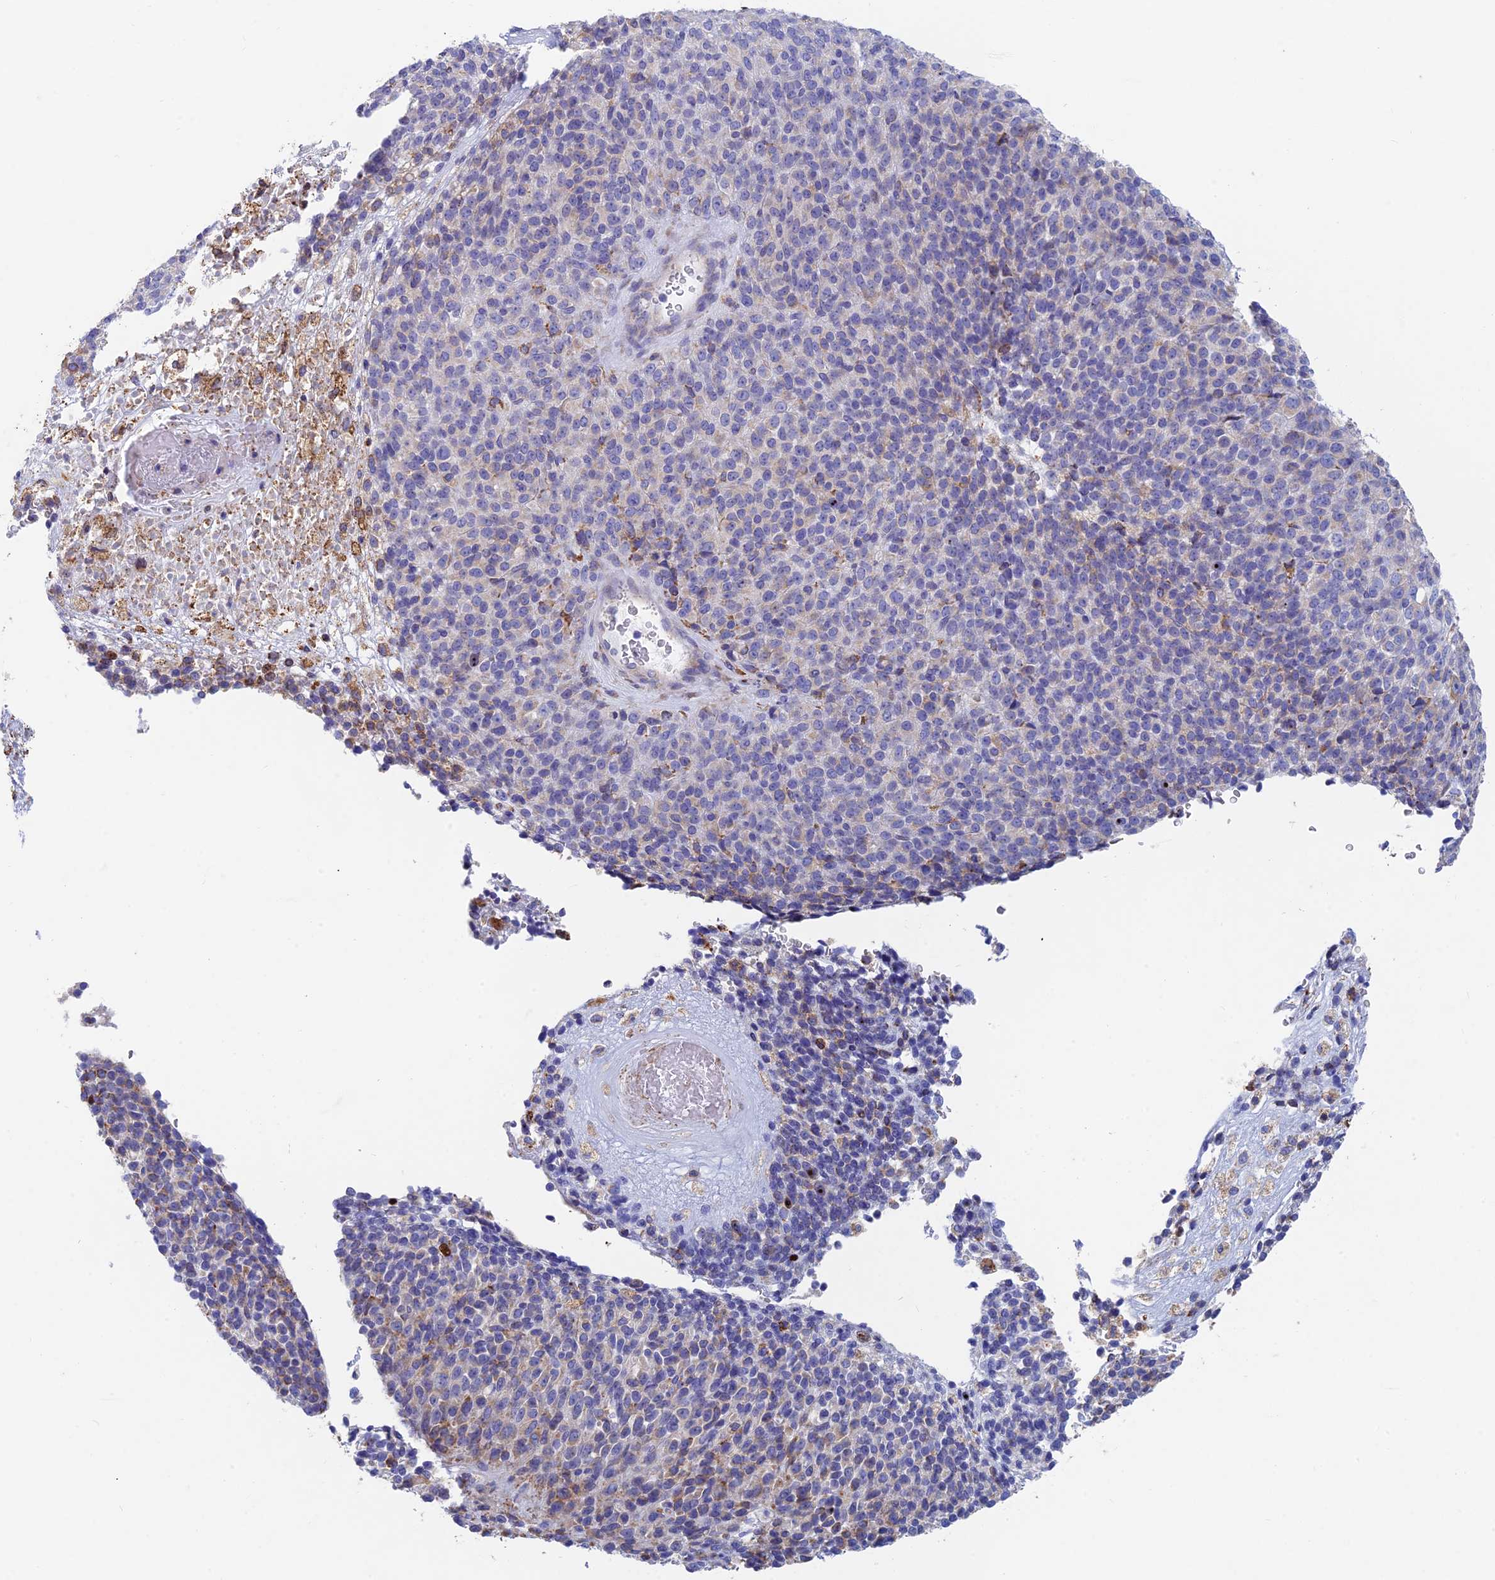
{"staining": {"intensity": "weak", "quantity": "25%-75%", "location": "cytoplasmic/membranous"}, "tissue": "melanoma", "cell_type": "Tumor cells", "image_type": "cancer", "snomed": [{"axis": "morphology", "description": "Malignant melanoma, Metastatic site"}, {"axis": "topography", "description": "Brain"}], "caption": "Malignant melanoma (metastatic site) stained with a protein marker demonstrates weak staining in tumor cells.", "gene": "WDR35", "patient": {"sex": "female", "age": 56}}